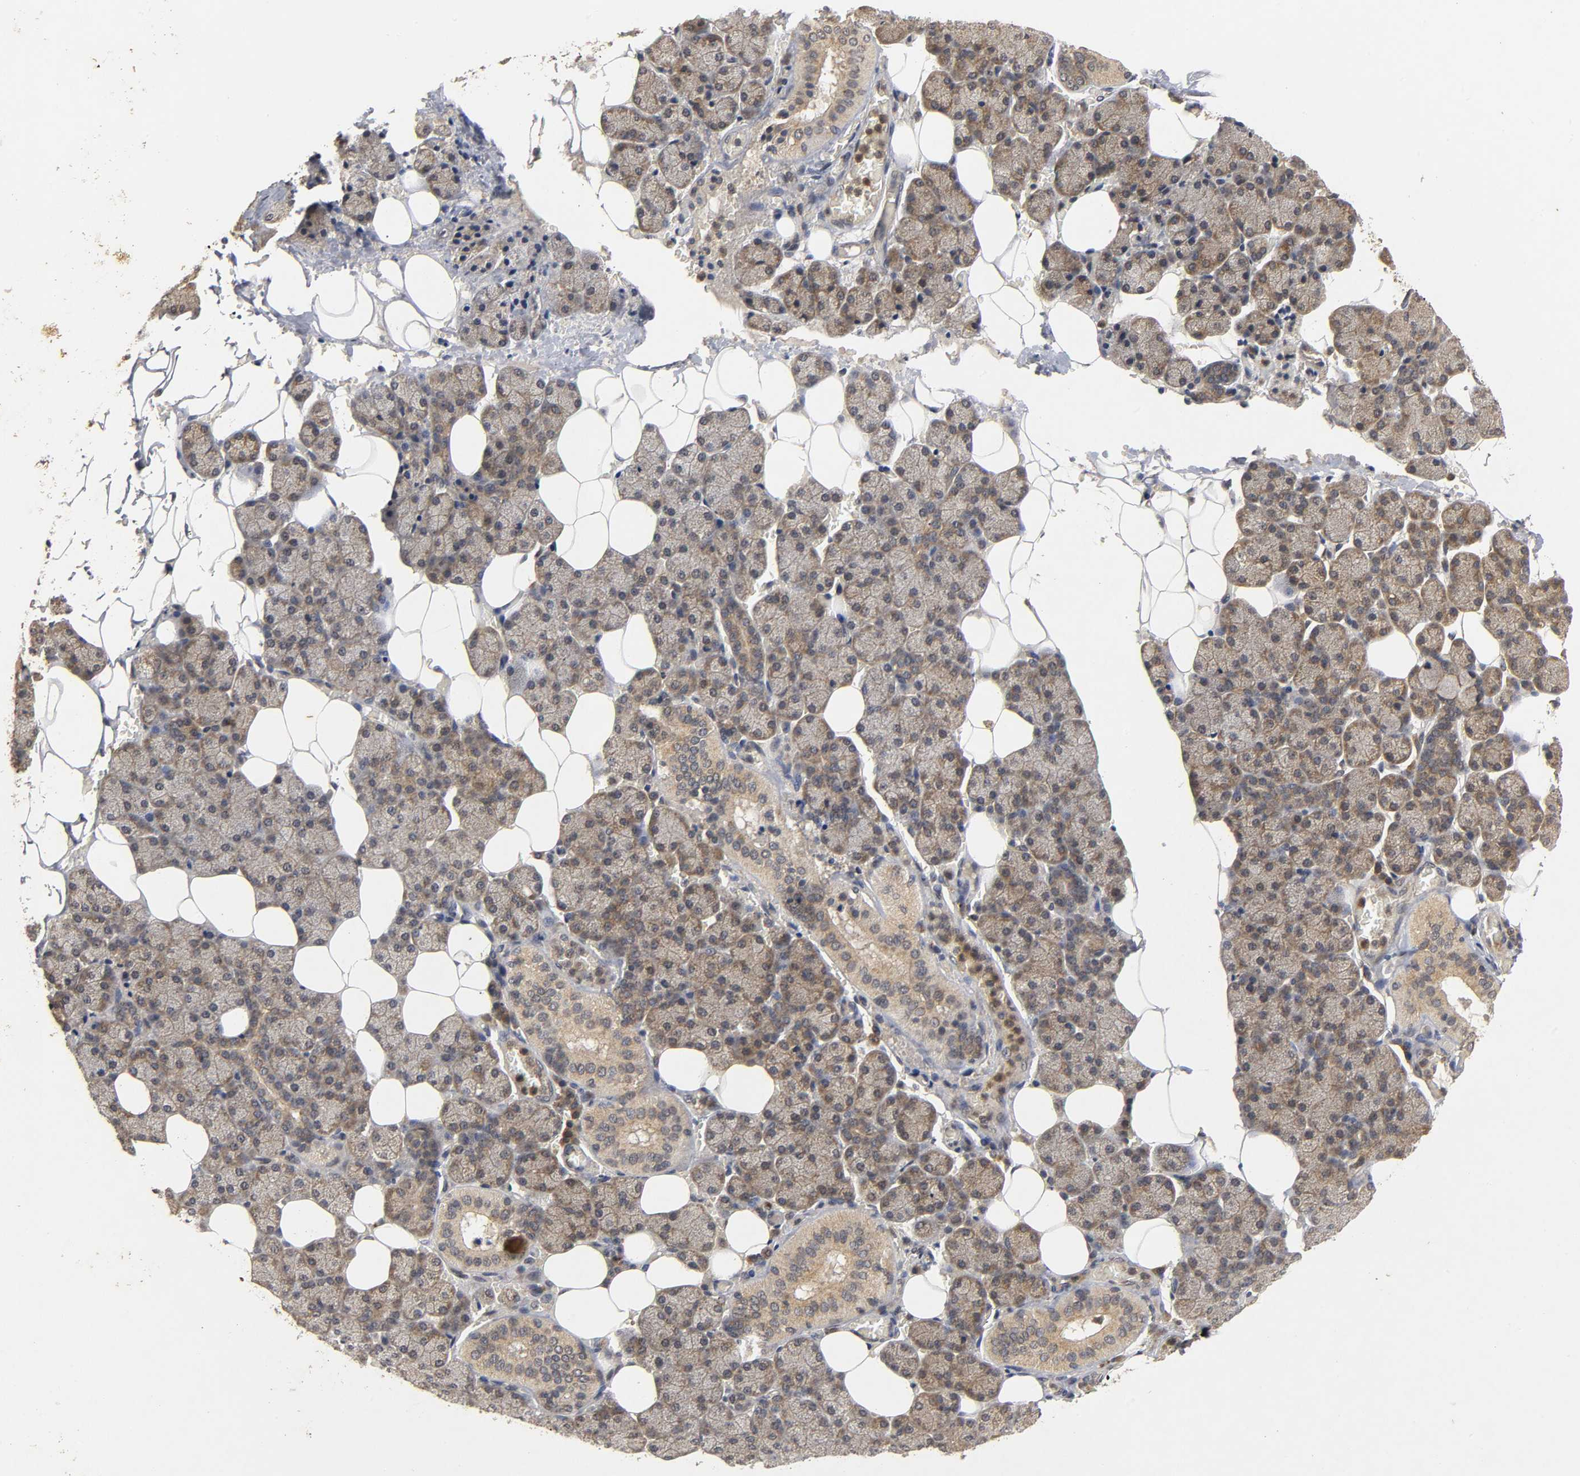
{"staining": {"intensity": "moderate", "quantity": ">75%", "location": "cytoplasmic/membranous"}, "tissue": "salivary gland", "cell_type": "Glandular cells", "image_type": "normal", "snomed": [{"axis": "morphology", "description": "Normal tissue, NOS"}, {"axis": "topography", "description": "Lymph node"}, {"axis": "topography", "description": "Salivary gland"}], "caption": "DAB (3,3'-diaminobenzidine) immunohistochemical staining of normal salivary gland shows moderate cytoplasmic/membranous protein expression in approximately >75% of glandular cells.", "gene": "TRAF6", "patient": {"sex": "male", "age": 8}}